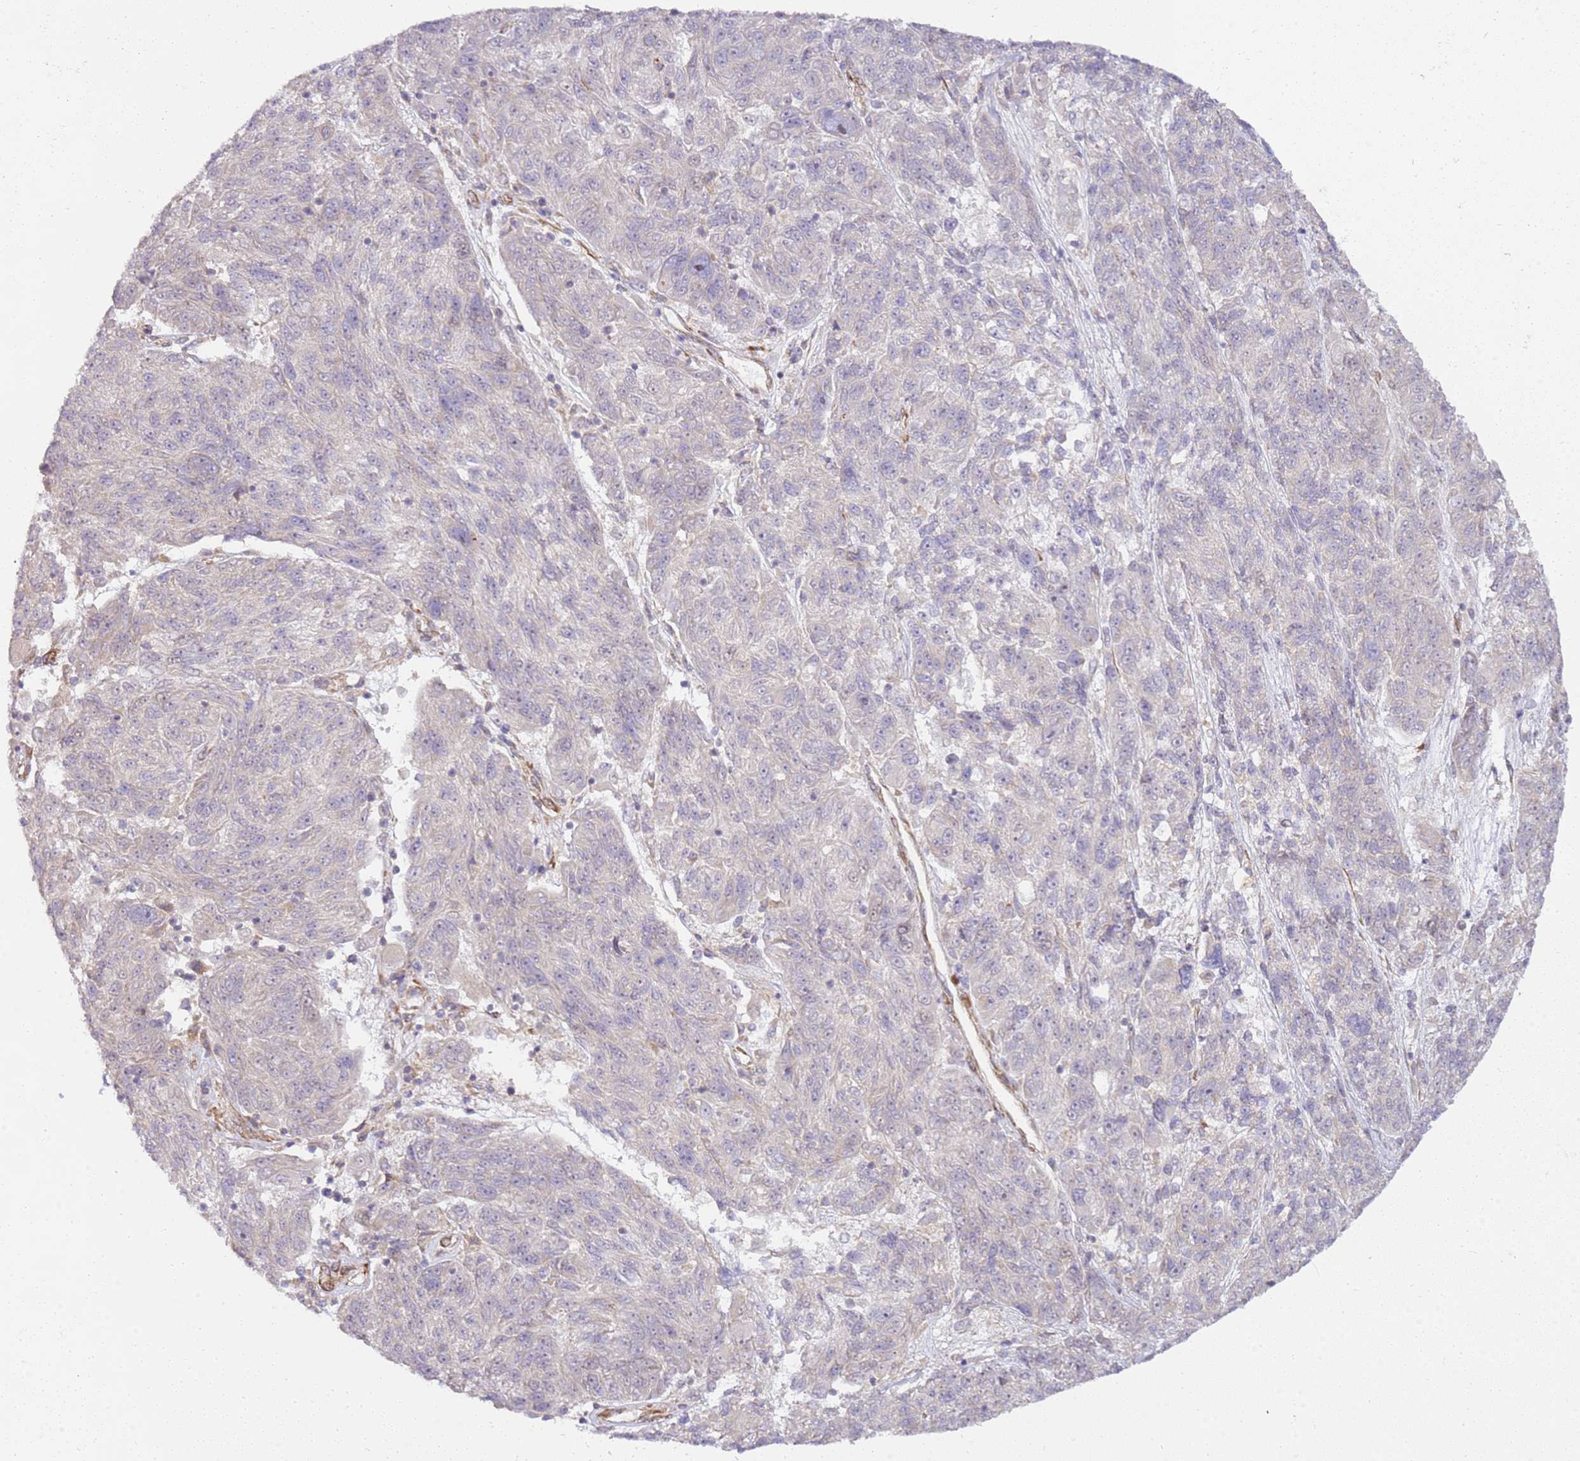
{"staining": {"intensity": "negative", "quantity": "none", "location": "none"}, "tissue": "melanoma", "cell_type": "Tumor cells", "image_type": "cancer", "snomed": [{"axis": "morphology", "description": "Malignant melanoma, NOS"}, {"axis": "topography", "description": "Skin"}], "caption": "This is a photomicrograph of IHC staining of malignant melanoma, which shows no staining in tumor cells.", "gene": "GRAP", "patient": {"sex": "male", "age": 53}}